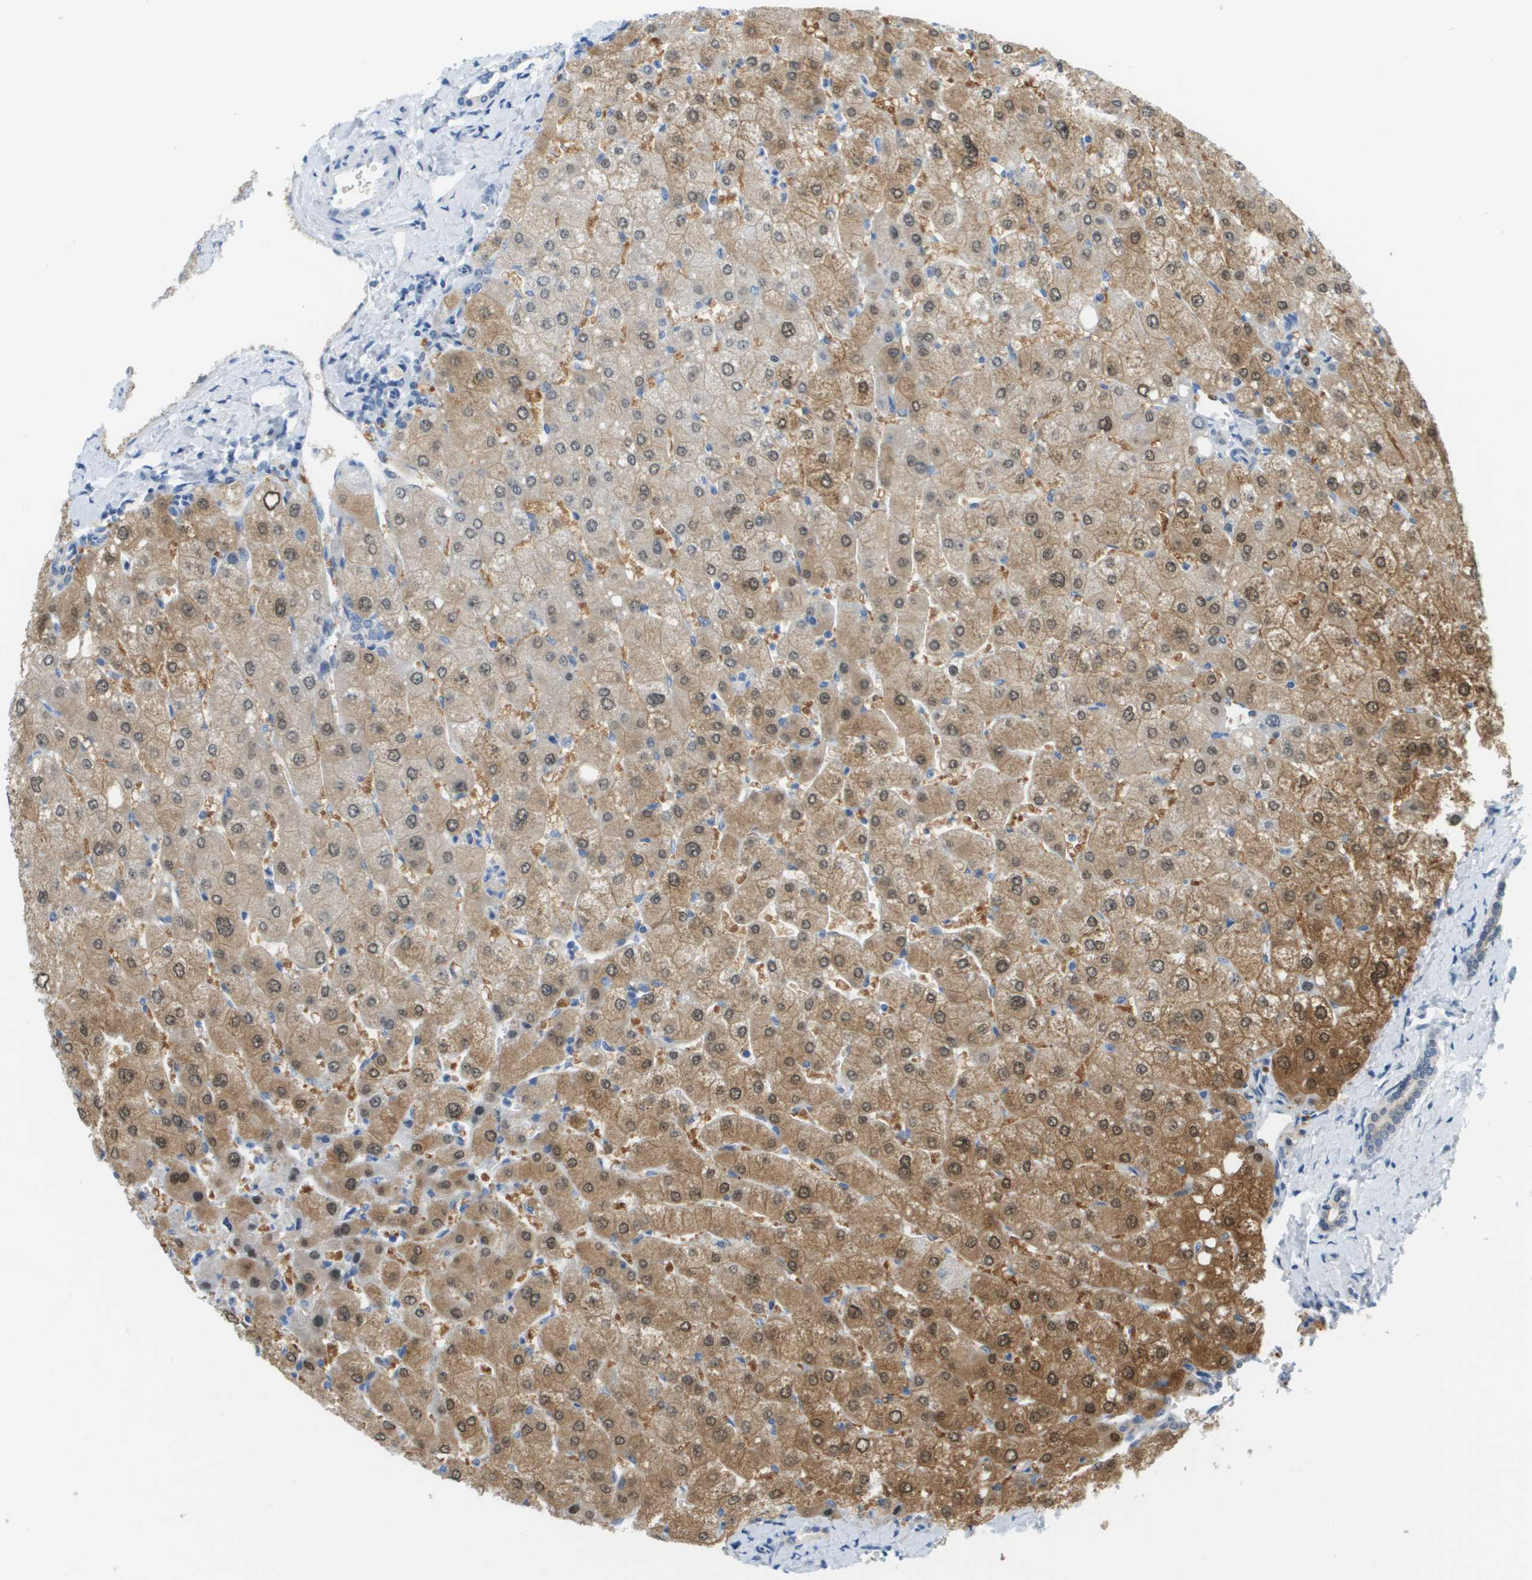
{"staining": {"intensity": "negative", "quantity": "none", "location": "none"}, "tissue": "liver", "cell_type": "Cholangiocytes", "image_type": "normal", "snomed": [{"axis": "morphology", "description": "Normal tissue, NOS"}, {"axis": "topography", "description": "Liver"}], "caption": "Human liver stained for a protein using IHC demonstrates no positivity in cholangiocytes.", "gene": "CUL9", "patient": {"sex": "male", "age": 55}}